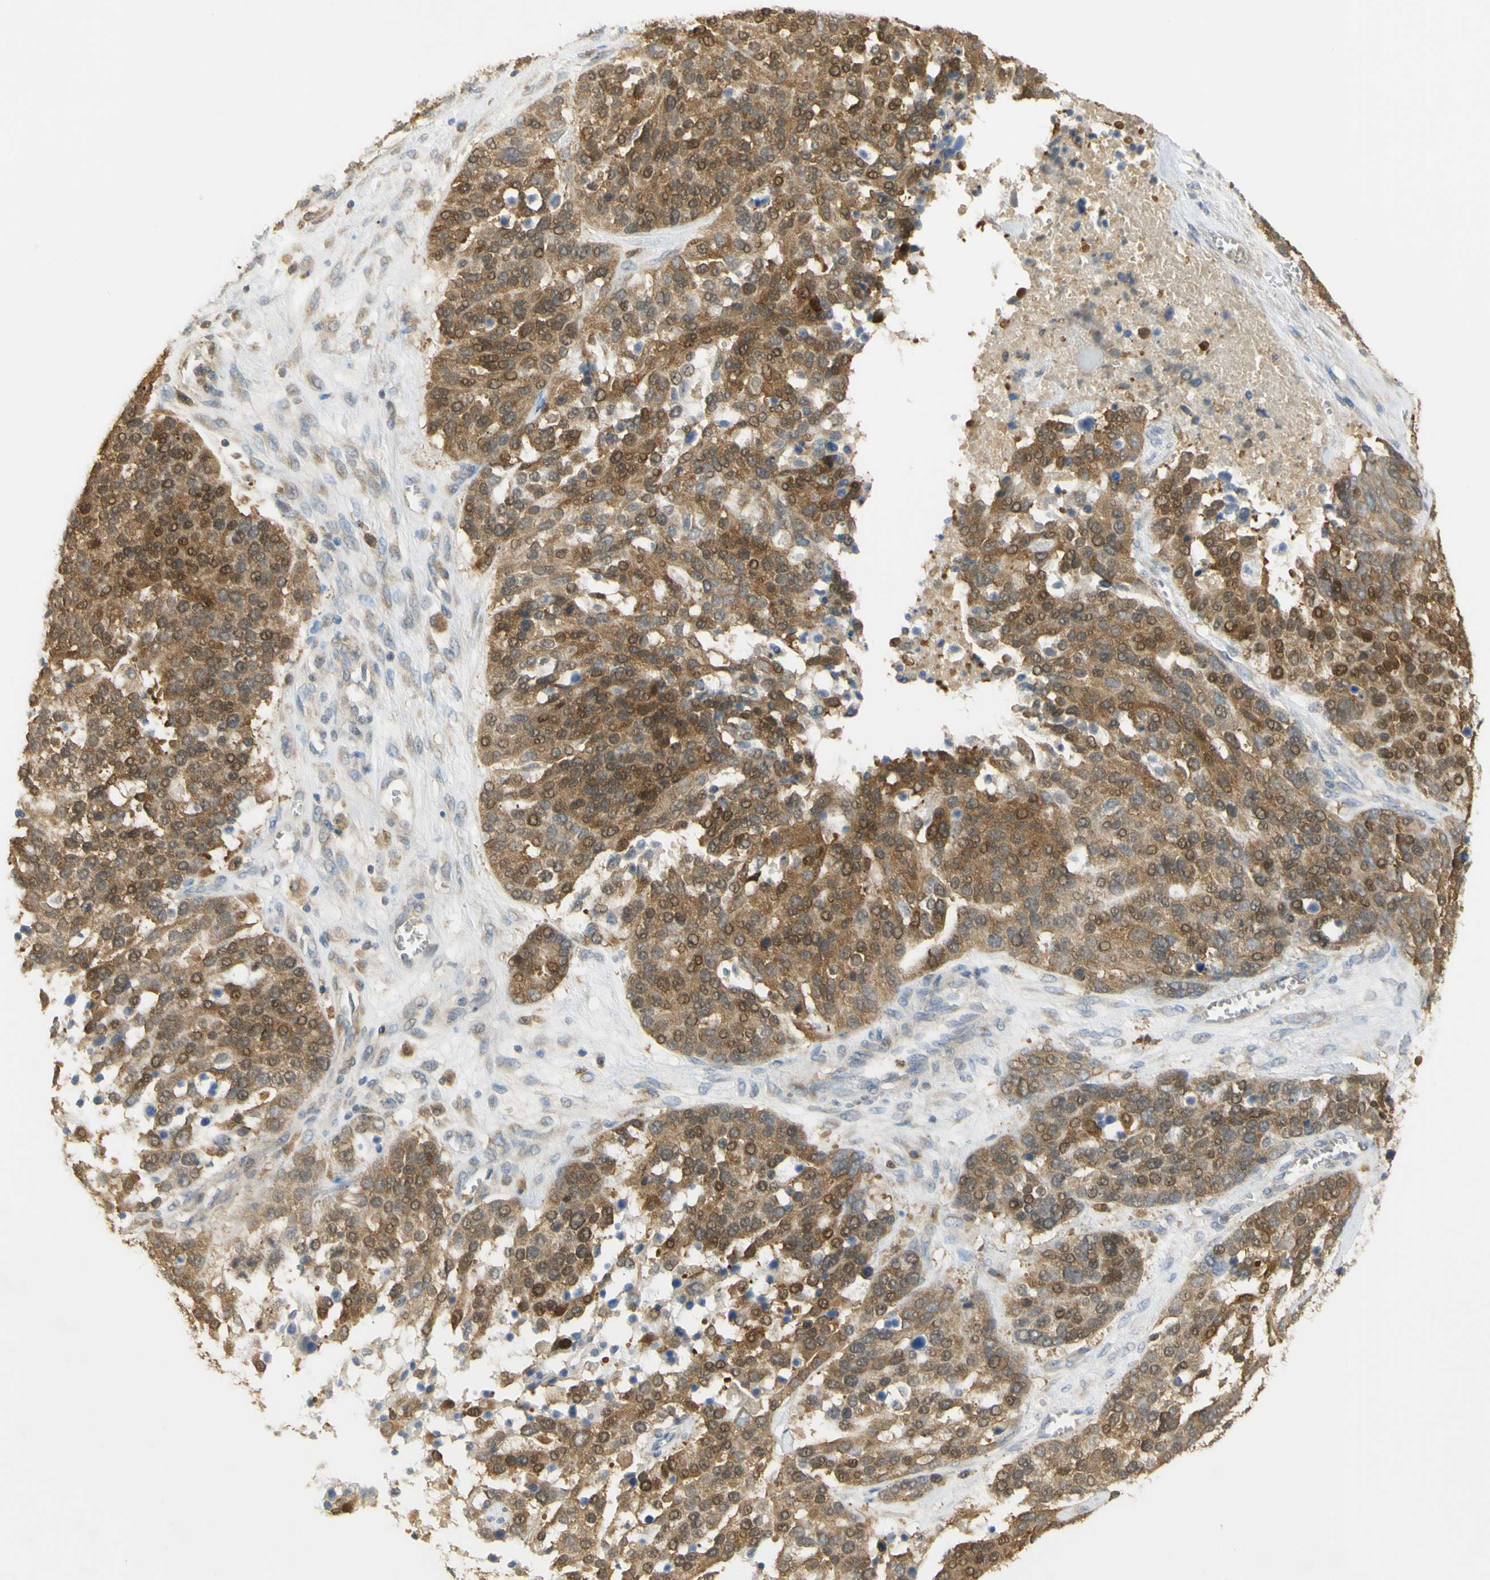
{"staining": {"intensity": "moderate", "quantity": ">75%", "location": "cytoplasmic/membranous,nuclear"}, "tissue": "ovarian cancer", "cell_type": "Tumor cells", "image_type": "cancer", "snomed": [{"axis": "morphology", "description": "Cystadenocarcinoma, serous, NOS"}, {"axis": "topography", "description": "Ovary"}], "caption": "DAB (3,3'-diaminobenzidine) immunohistochemical staining of ovarian serous cystadenocarcinoma demonstrates moderate cytoplasmic/membranous and nuclear protein positivity in approximately >75% of tumor cells. The protein is stained brown, and the nuclei are stained in blue (DAB (3,3'-diaminobenzidine) IHC with brightfield microscopy, high magnification).", "gene": "PAK1", "patient": {"sex": "female", "age": 44}}